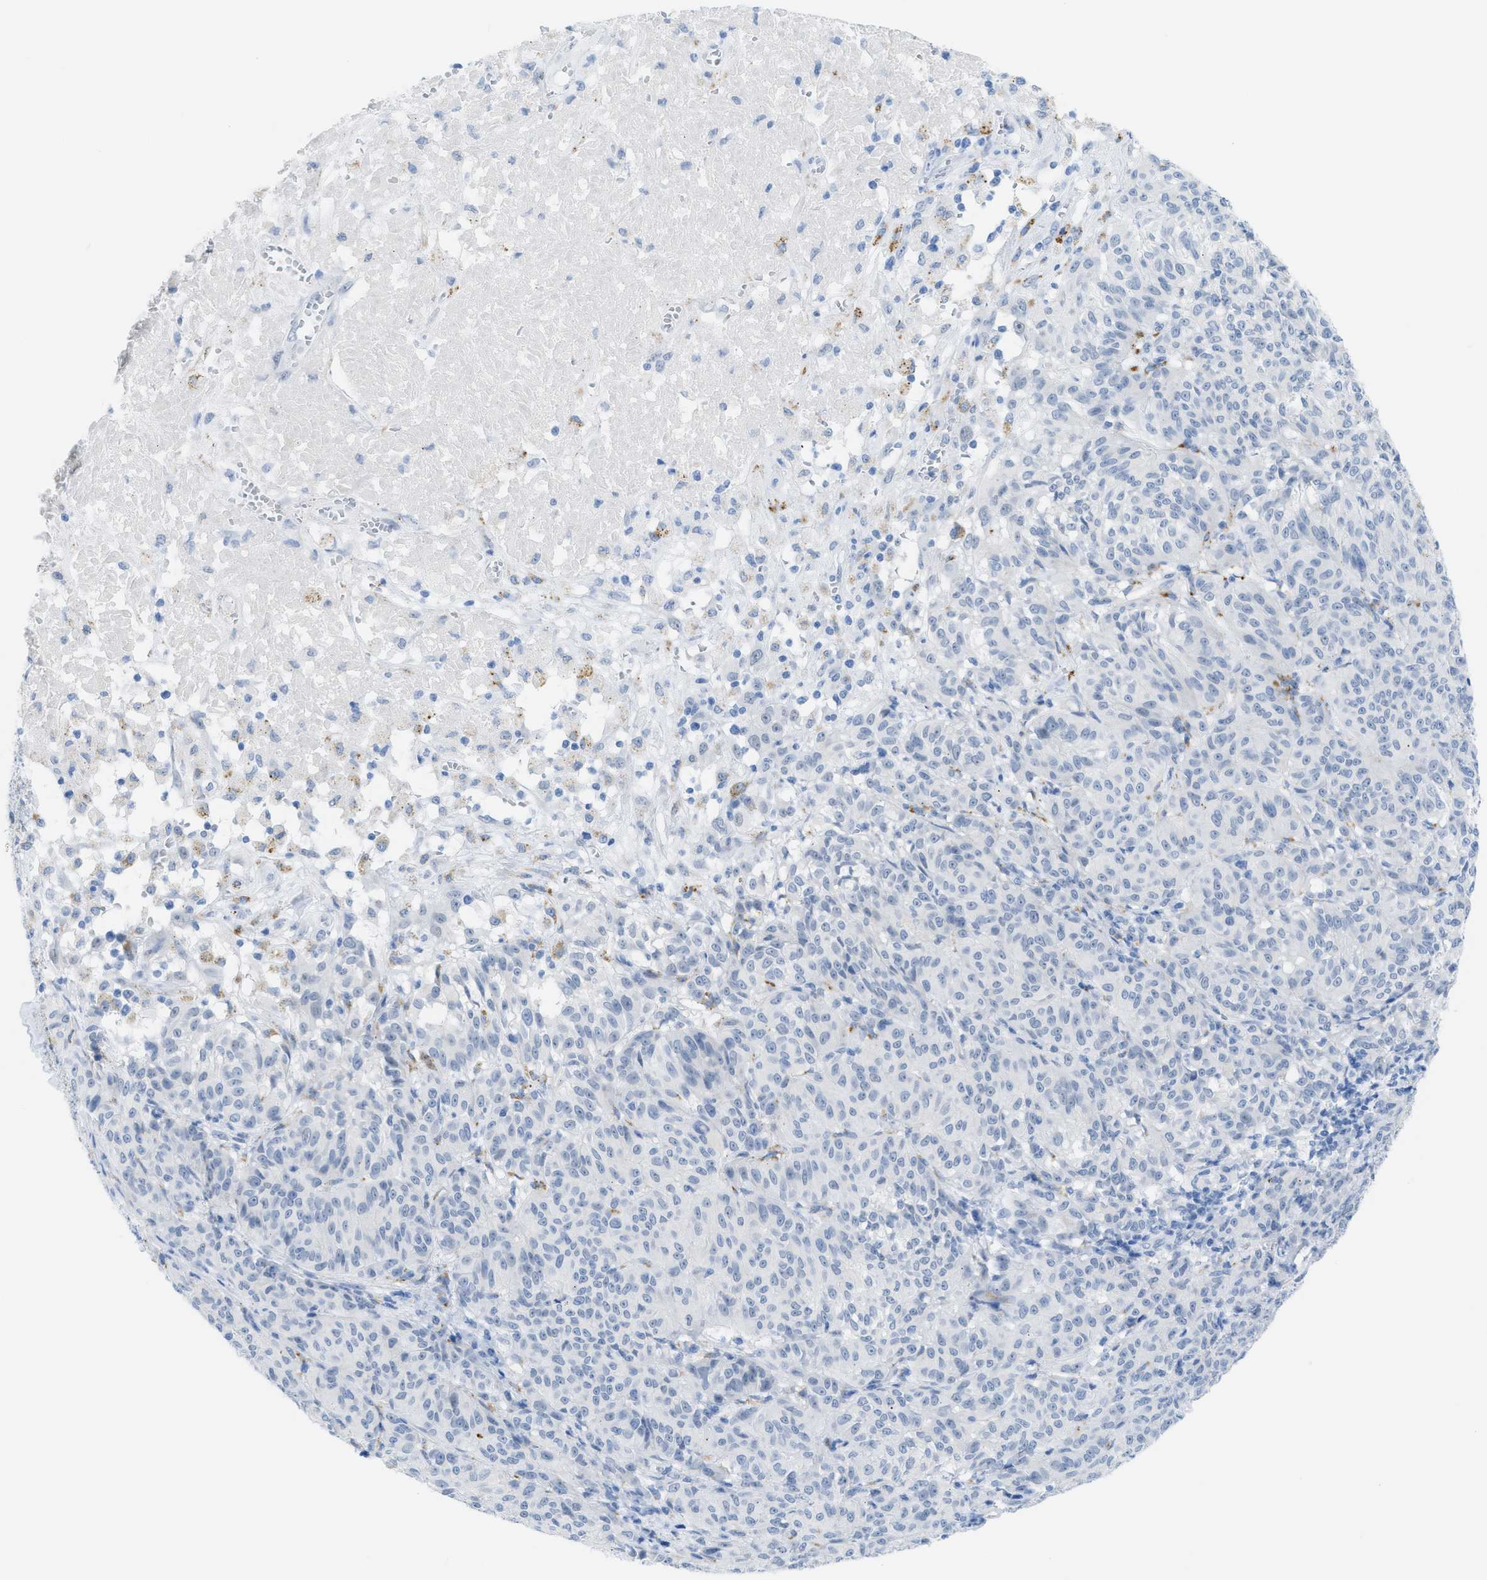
{"staining": {"intensity": "negative", "quantity": "none", "location": "none"}, "tissue": "melanoma", "cell_type": "Tumor cells", "image_type": "cancer", "snomed": [{"axis": "morphology", "description": "Malignant melanoma, NOS"}, {"axis": "topography", "description": "Skin"}], "caption": "Tumor cells show no significant protein staining in melanoma.", "gene": "WDR4", "patient": {"sex": "female", "age": 72}}